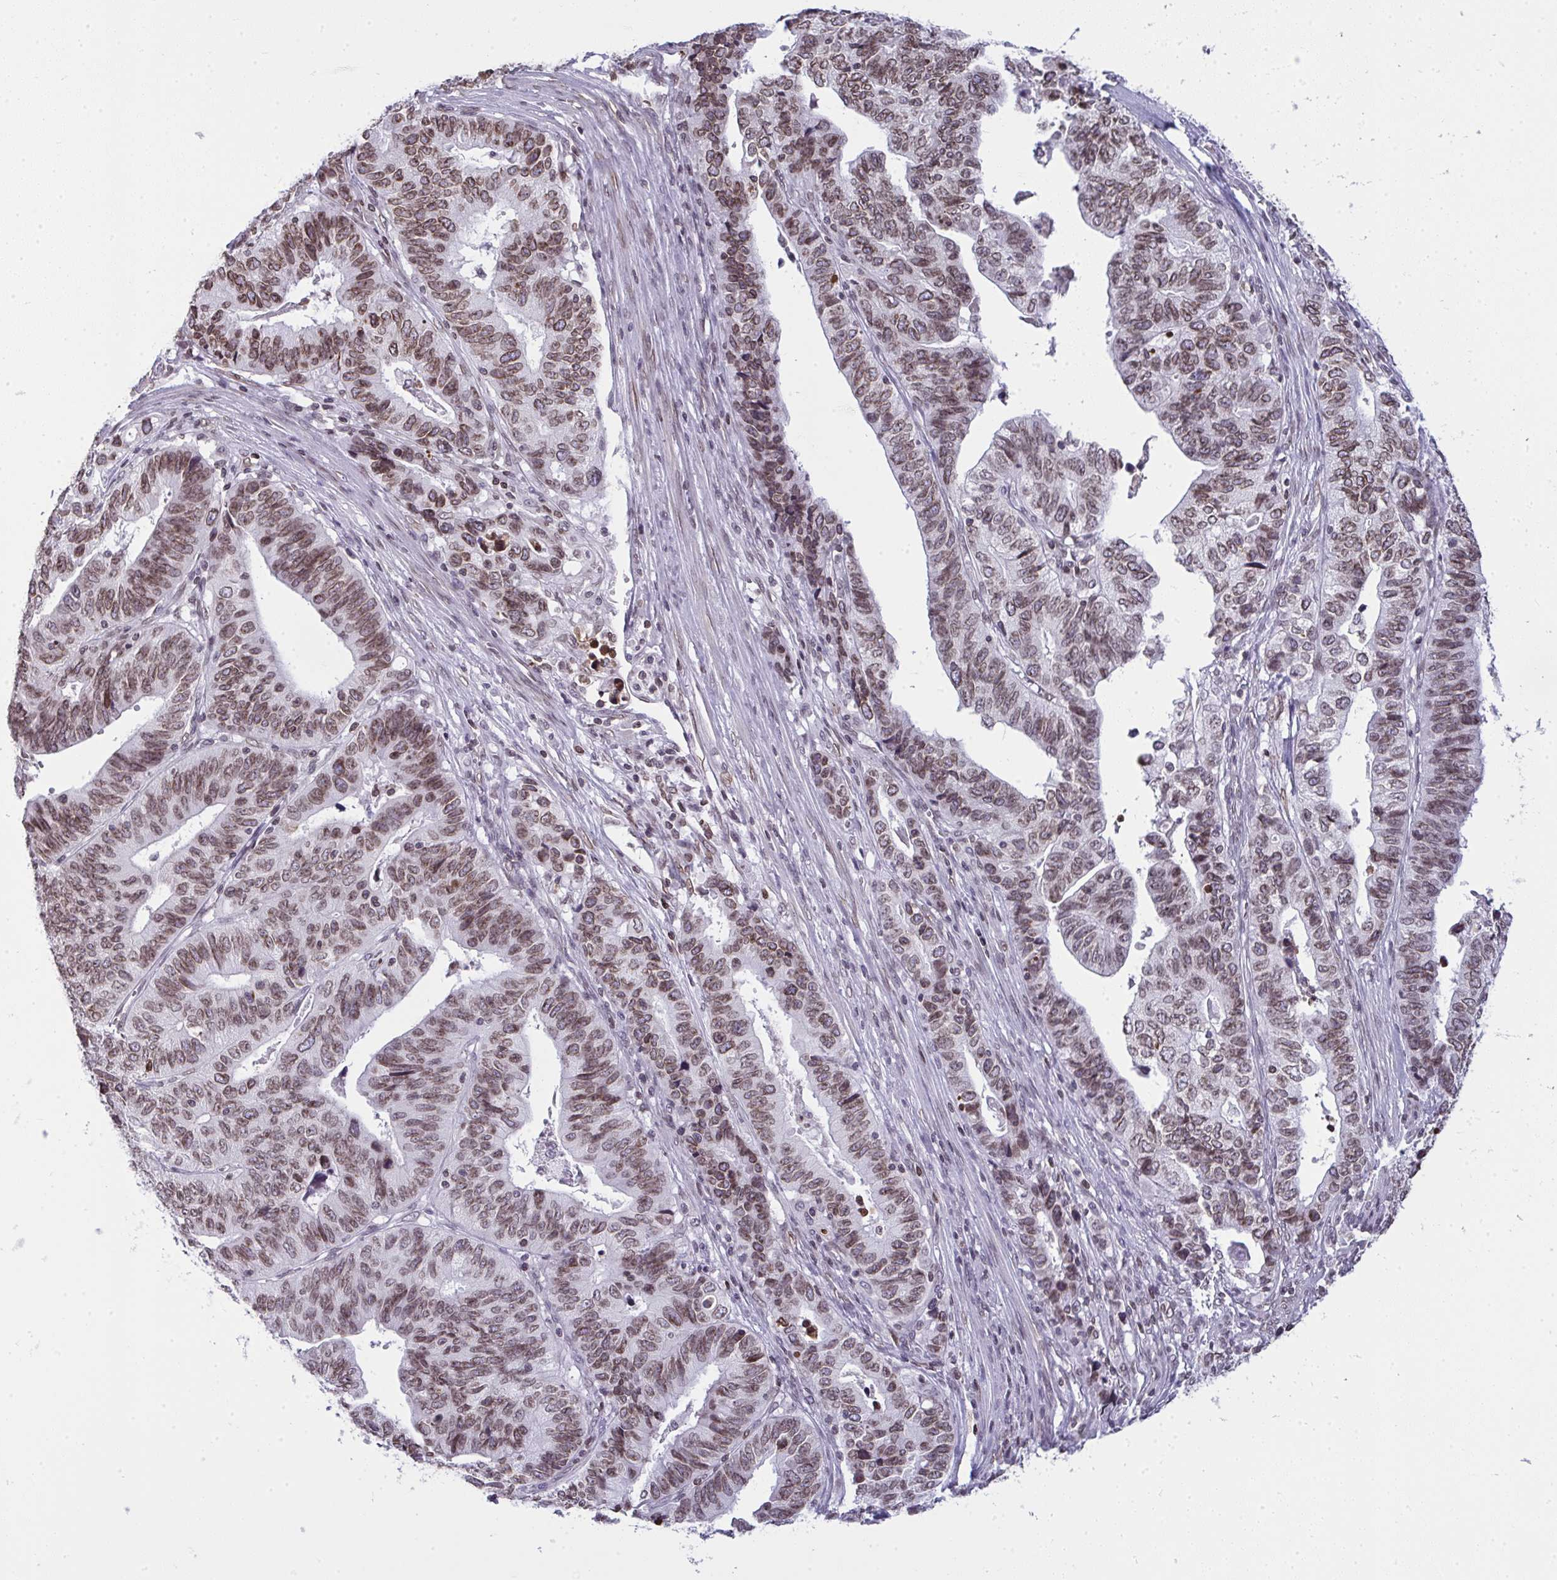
{"staining": {"intensity": "moderate", "quantity": ">75%", "location": "cytoplasmic/membranous,nuclear"}, "tissue": "stomach cancer", "cell_type": "Tumor cells", "image_type": "cancer", "snomed": [{"axis": "morphology", "description": "Adenocarcinoma, NOS"}, {"axis": "topography", "description": "Stomach, upper"}], "caption": "Immunohistochemical staining of stomach cancer (adenocarcinoma) reveals medium levels of moderate cytoplasmic/membranous and nuclear protein staining in approximately >75% of tumor cells.", "gene": "LMNB2", "patient": {"sex": "female", "age": 67}}